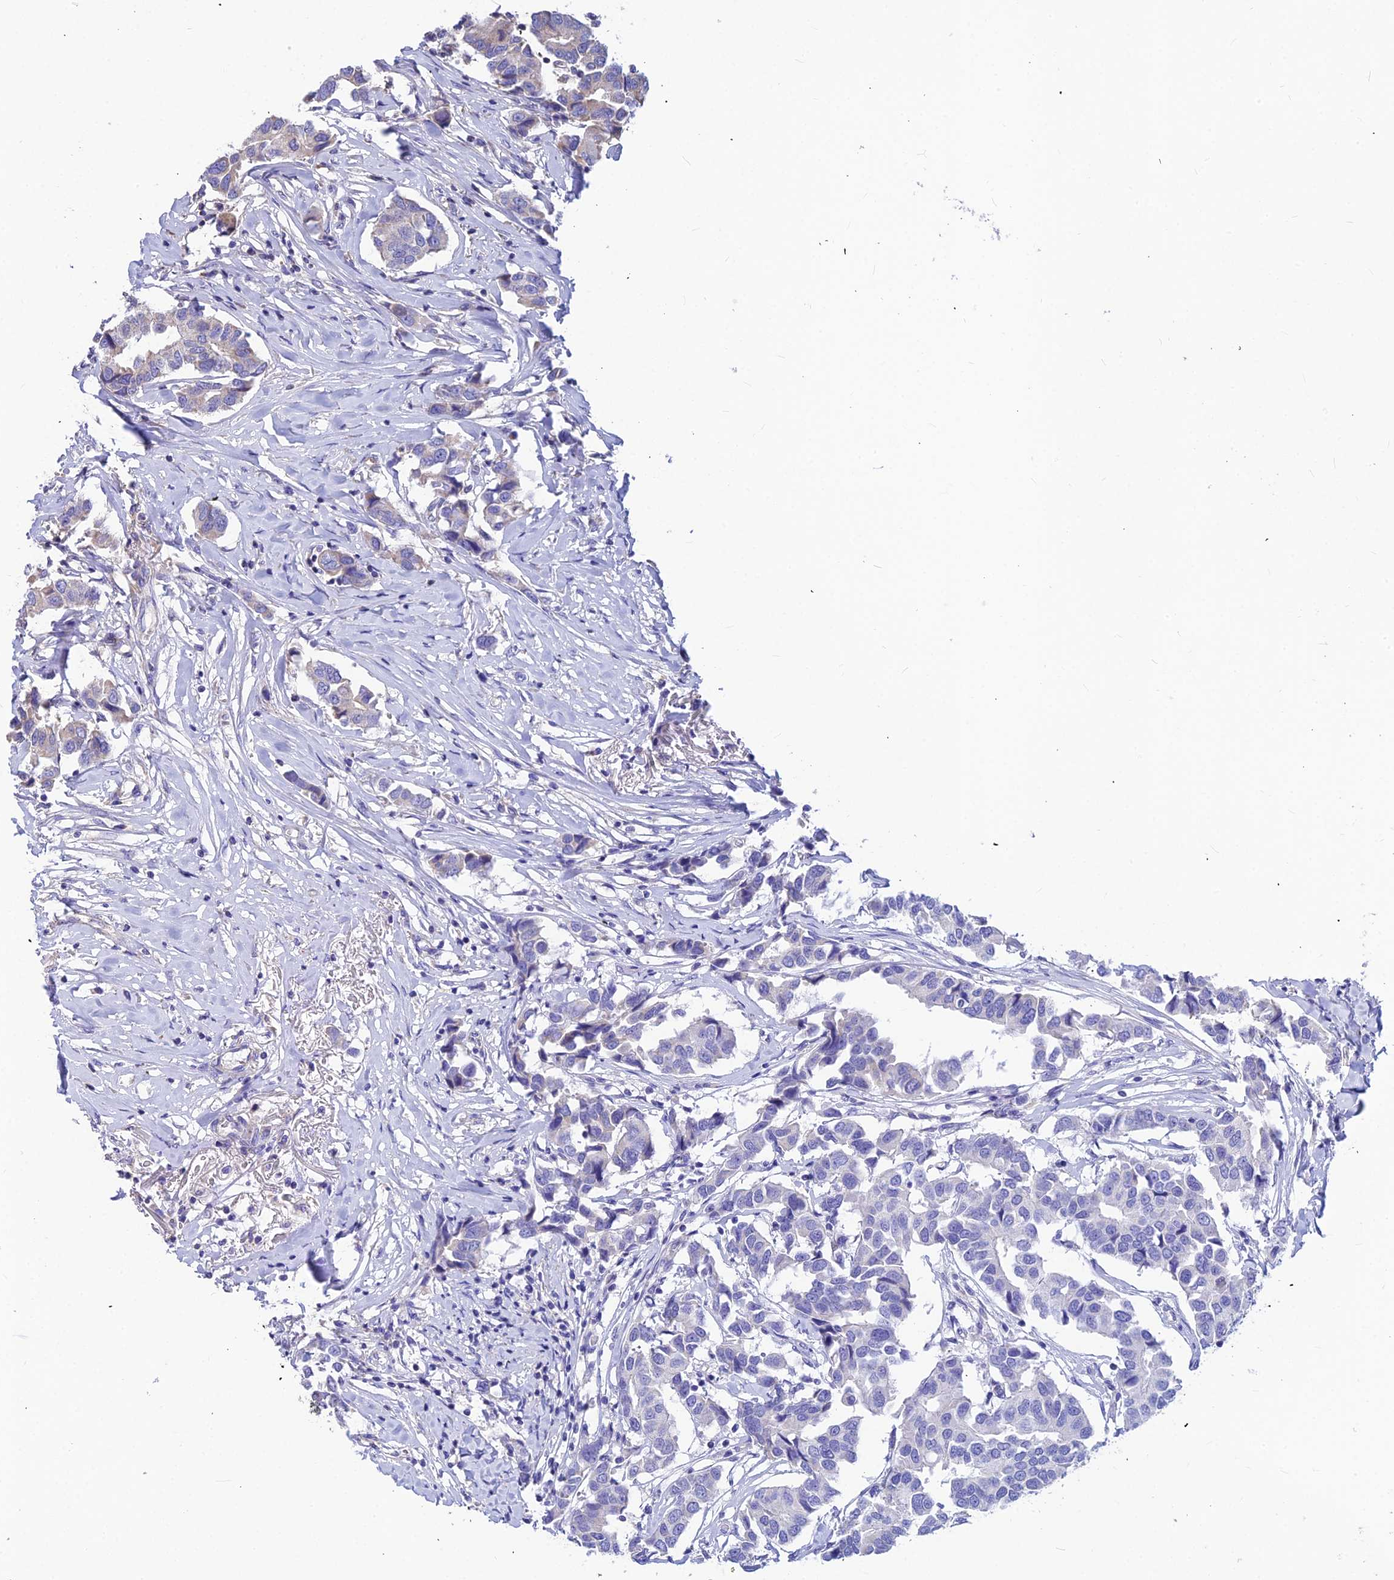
{"staining": {"intensity": "negative", "quantity": "none", "location": "none"}, "tissue": "breast cancer", "cell_type": "Tumor cells", "image_type": "cancer", "snomed": [{"axis": "morphology", "description": "Duct carcinoma"}, {"axis": "topography", "description": "Breast"}], "caption": "Breast infiltrating ductal carcinoma was stained to show a protein in brown. There is no significant staining in tumor cells. (DAB (3,3'-diaminobenzidine) immunohistochemistry with hematoxylin counter stain).", "gene": "ASPHD1", "patient": {"sex": "female", "age": 80}}